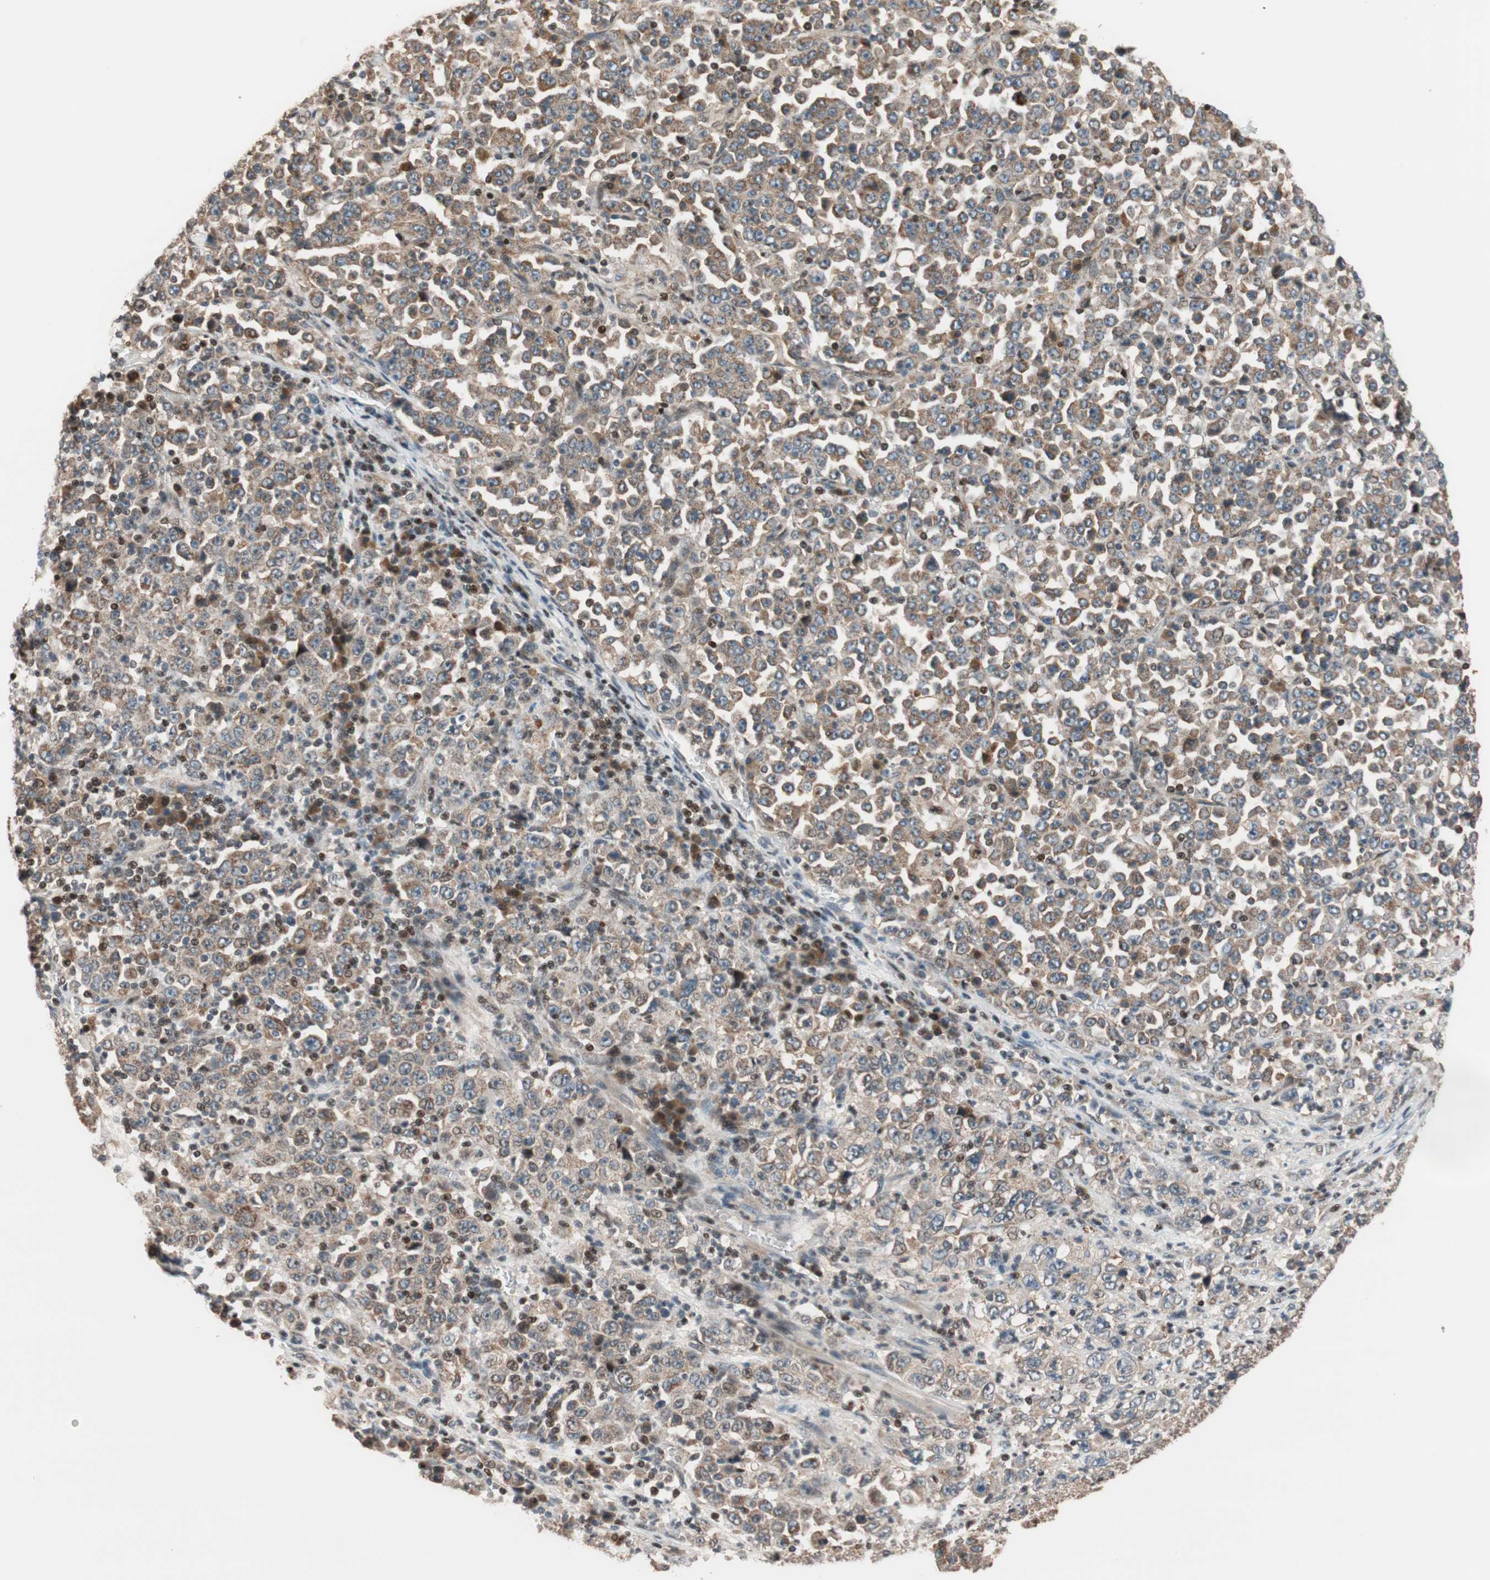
{"staining": {"intensity": "moderate", "quantity": ">75%", "location": "cytoplasmic/membranous"}, "tissue": "stomach cancer", "cell_type": "Tumor cells", "image_type": "cancer", "snomed": [{"axis": "morphology", "description": "Normal tissue, NOS"}, {"axis": "morphology", "description": "Adenocarcinoma, NOS"}, {"axis": "topography", "description": "Stomach, upper"}, {"axis": "topography", "description": "Stomach"}], "caption": "Immunohistochemistry (IHC) photomicrograph of neoplastic tissue: human stomach adenocarcinoma stained using immunohistochemistry exhibits medium levels of moderate protein expression localized specifically in the cytoplasmic/membranous of tumor cells, appearing as a cytoplasmic/membranous brown color.", "gene": "HECW1", "patient": {"sex": "male", "age": 59}}